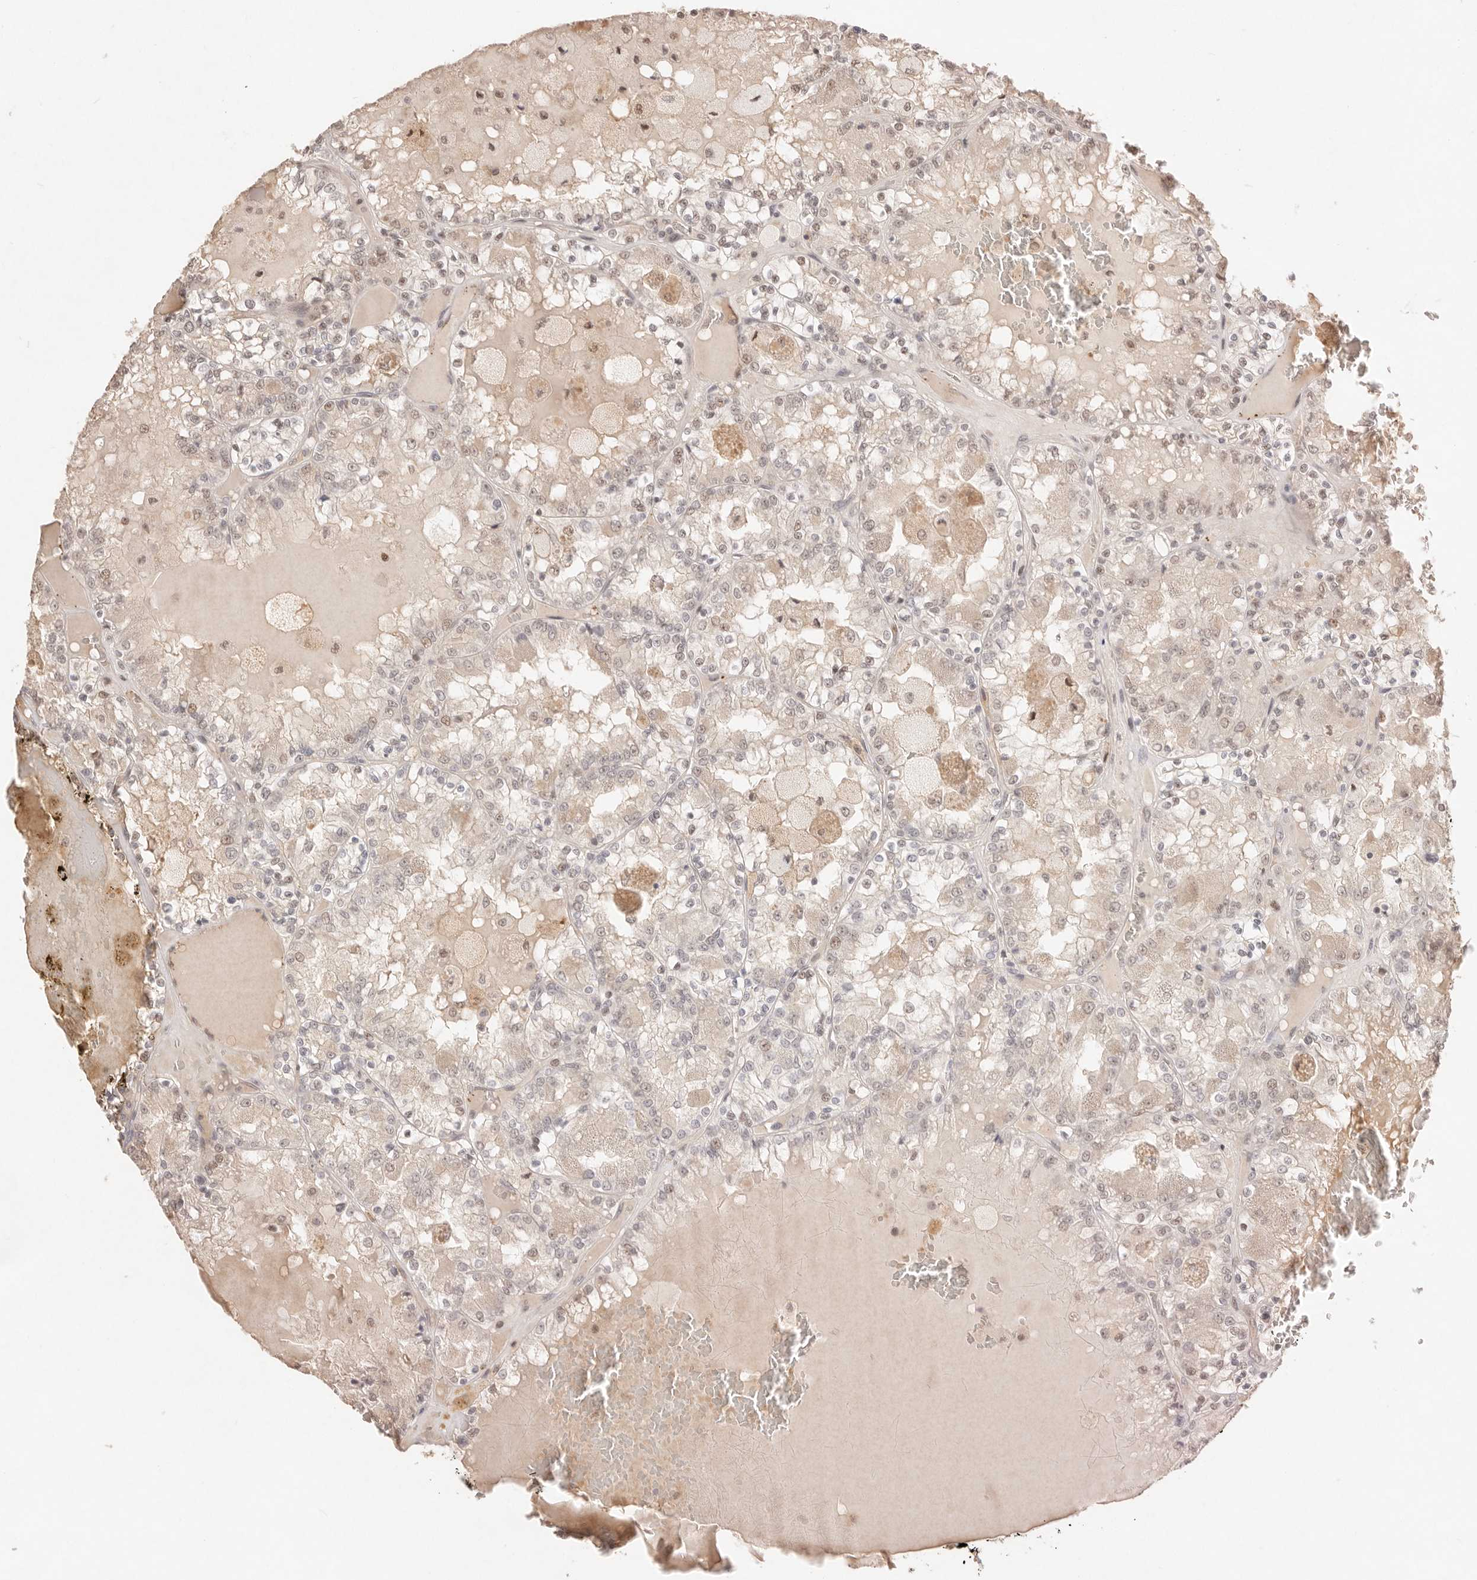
{"staining": {"intensity": "moderate", "quantity": "25%-75%", "location": "nuclear"}, "tissue": "renal cancer", "cell_type": "Tumor cells", "image_type": "cancer", "snomed": [{"axis": "morphology", "description": "Adenocarcinoma, NOS"}, {"axis": "topography", "description": "Kidney"}], "caption": "High-power microscopy captured an immunohistochemistry photomicrograph of renal adenocarcinoma, revealing moderate nuclear staining in about 25%-75% of tumor cells. The staining is performed using DAB (3,3'-diaminobenzidine) brown chromogen to label protein expression. The nuclei are counter-stained blue using hematoxylin.", "gene": "MEP1A", "patient": {"sex": "female", "age": 56}}